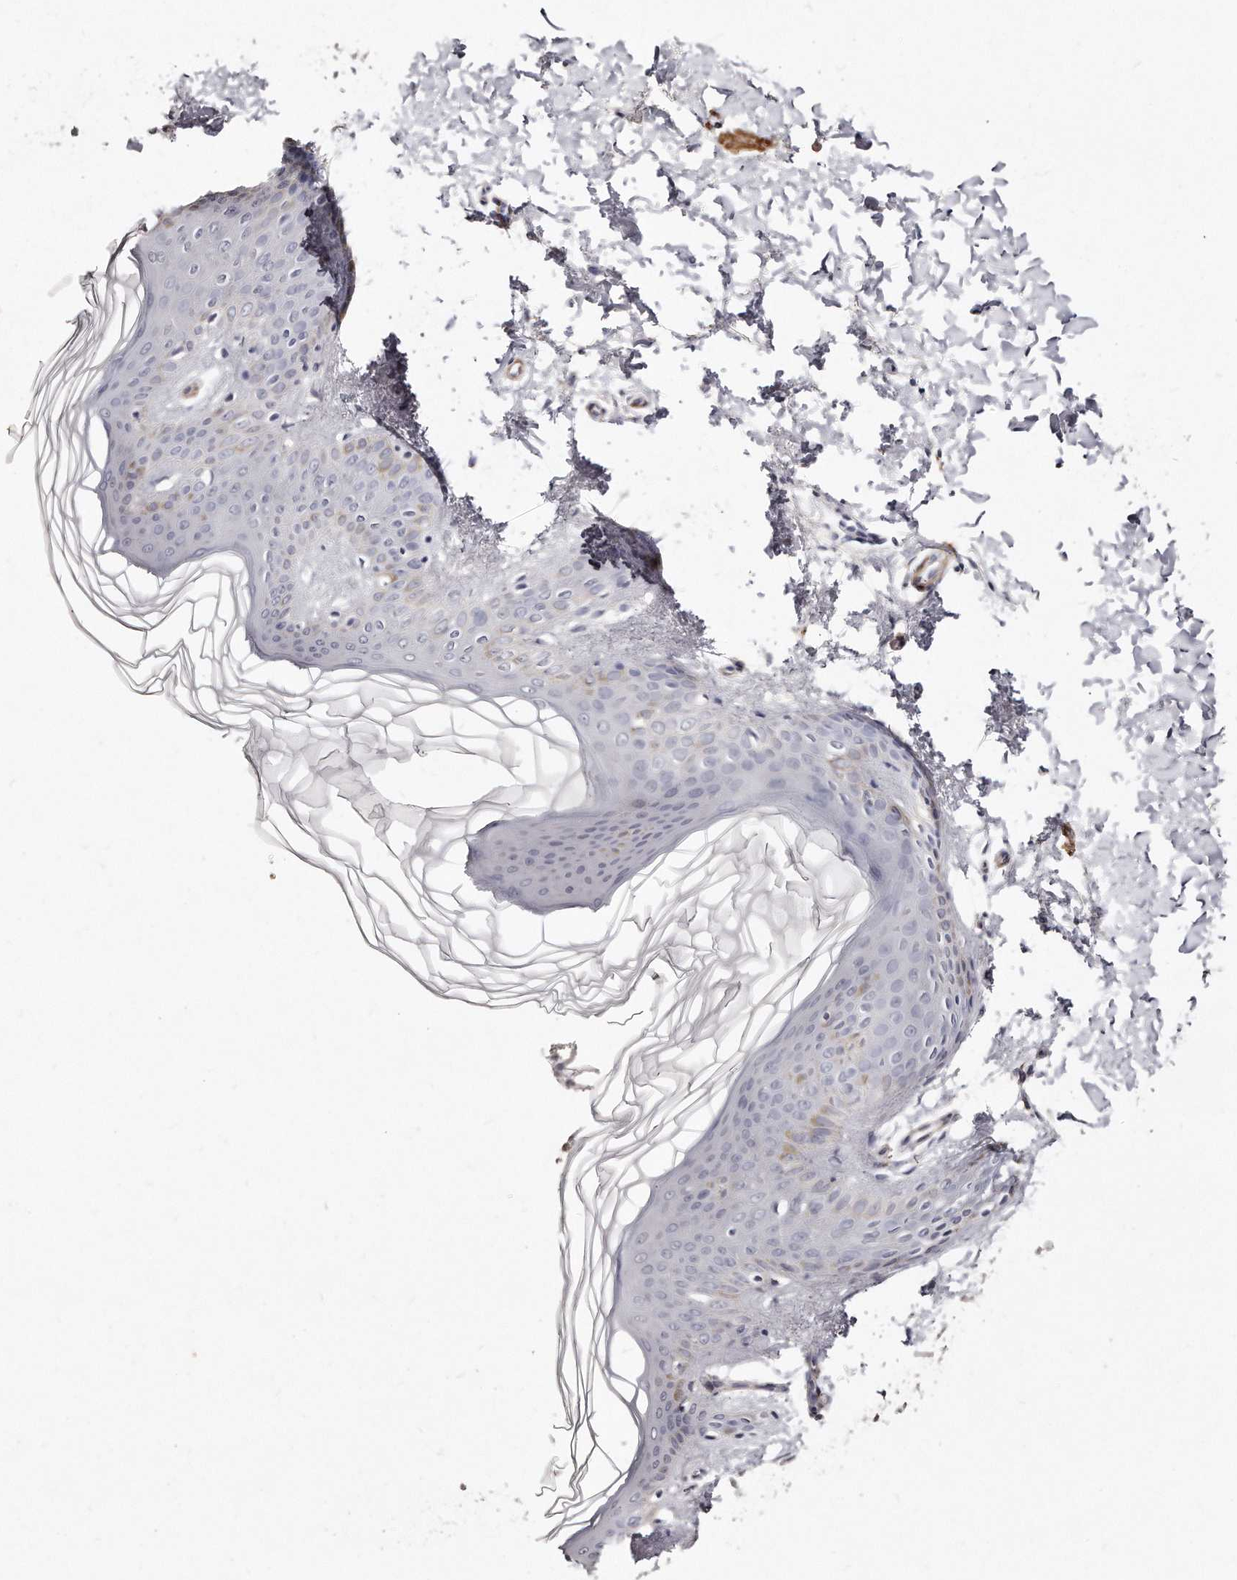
{"staining": {"intensity": "negative", "quantity": "none", "location": "none"}, "tissue": "skin", "cell_type": "Fibroblasts", "image_type": "normal", "snomed": [{"axis": "morphology", "description": "Normal tissue, NOS"}, {"axis": "morphology", "description": "Neoplasm, benign, NOS"}, {"axis": "topography", "description": "Skin"}, {"axis": "topography", "description": "Soft tissue"}], "caption": "This is an immunohistochemistry (IHC) micrograph of unremarkable human skin. There is no staining in fibroblasts.", "gene": "LMOD1", "patient": {"sex": "male", "age": 26}}